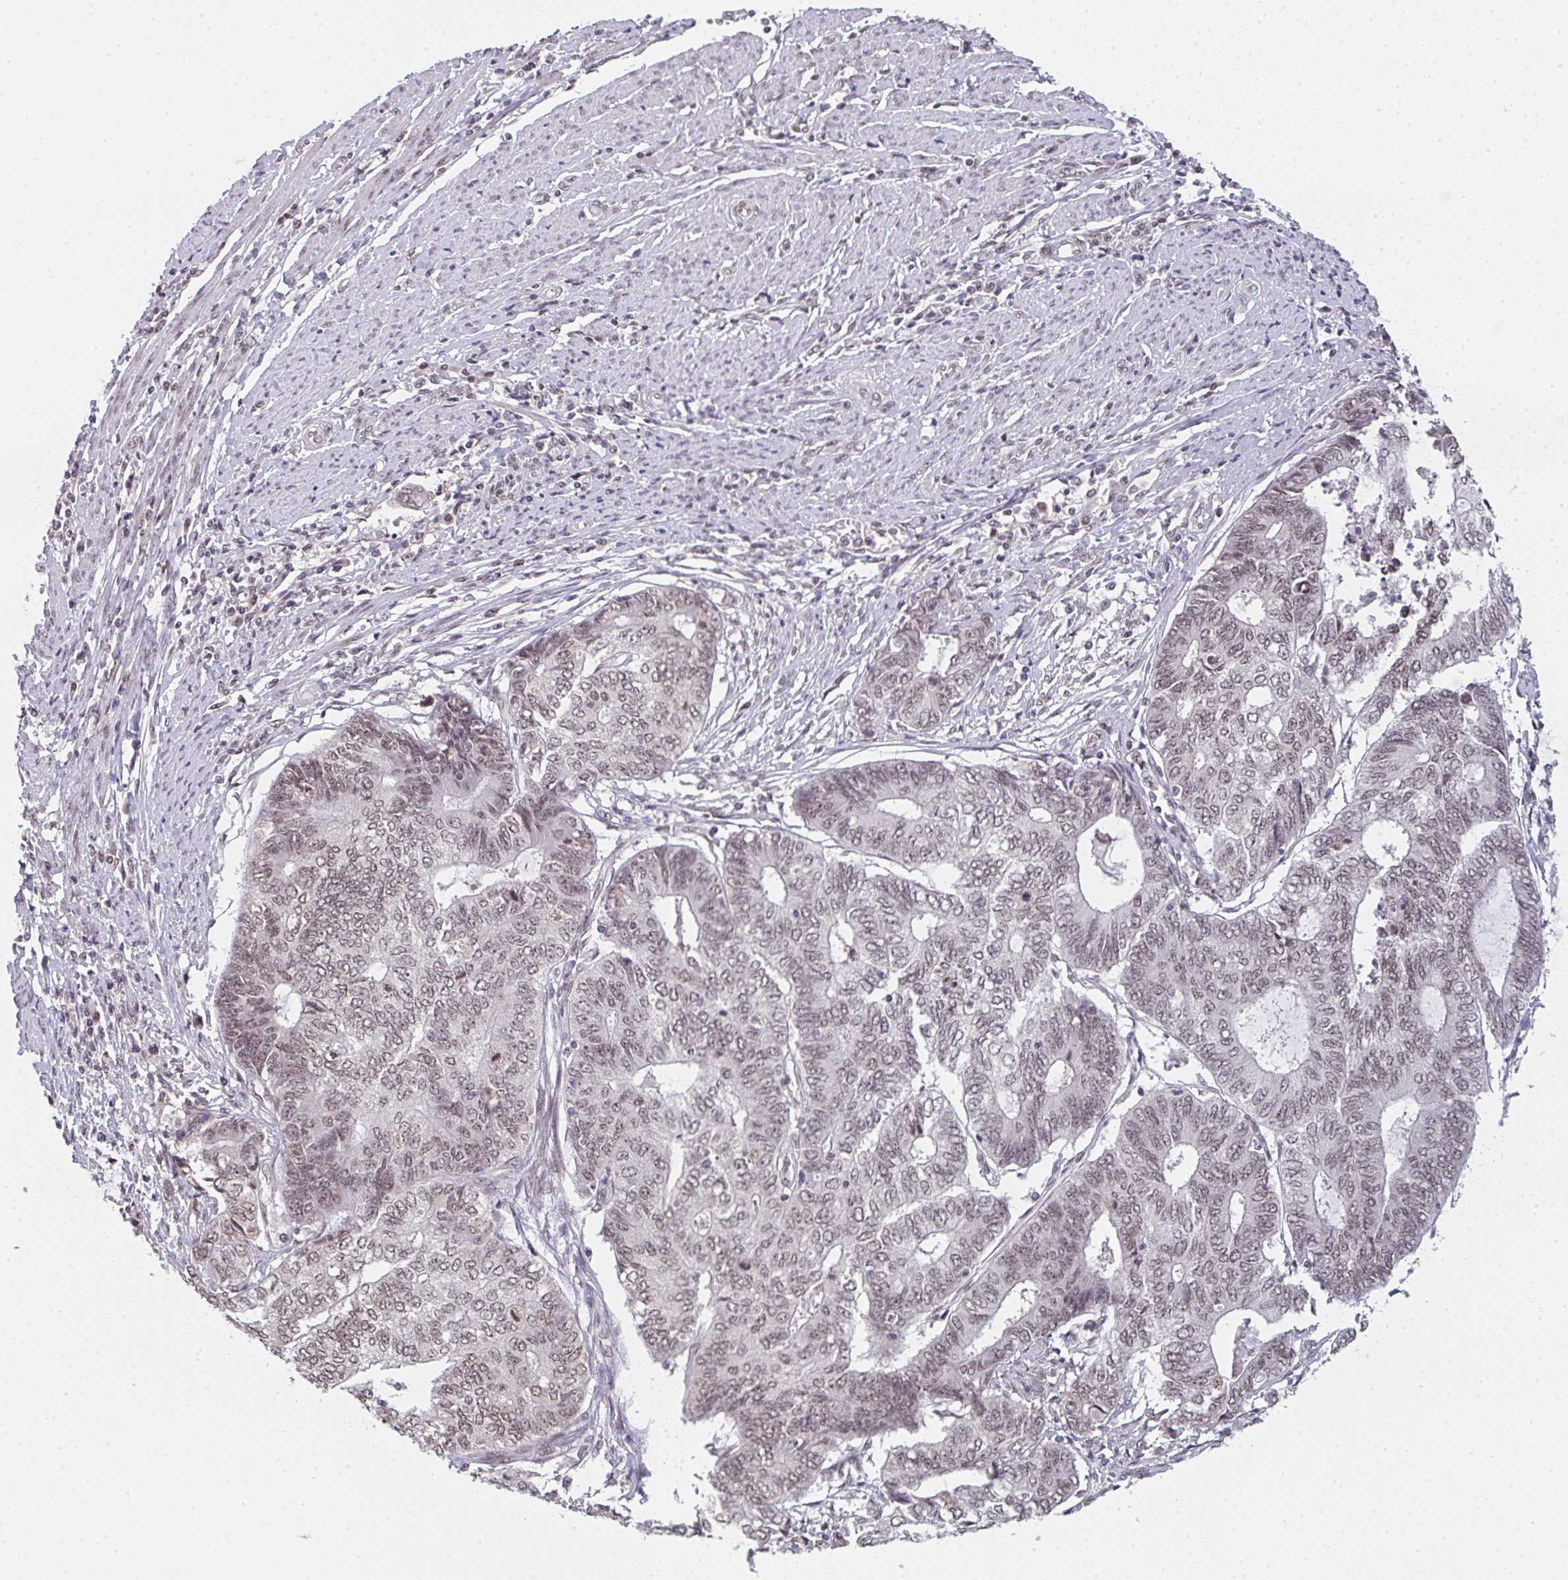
{"staining": {"intensity": "weak", "quantity": ">75%", "location": "nuclear"}, "tissue": "endometrial cancer", "cell_type": "Tumor cells", "image_type": "cancer", "snomed": [{"axis": "morphology", "description": "Adenocarcinoma, NOS"}, {"axis": "topography", "description": "Uterus"}, {"axis": "topography", "description": "Endometrium"}], "caption": "High-power microscopy captured an IHC micrograph of adenocarcinoma (endometrial), revealing weak nuclear positivity in approximately >75% of tumor cells. The staining was performed using DAB (3,3'-diaminobenzidine), with brown indicating positive protein expression. Nuclei are stained blue with hematoxylin.", "gene": "DKC1", "patient": {"sex": "female", "age": 70}}